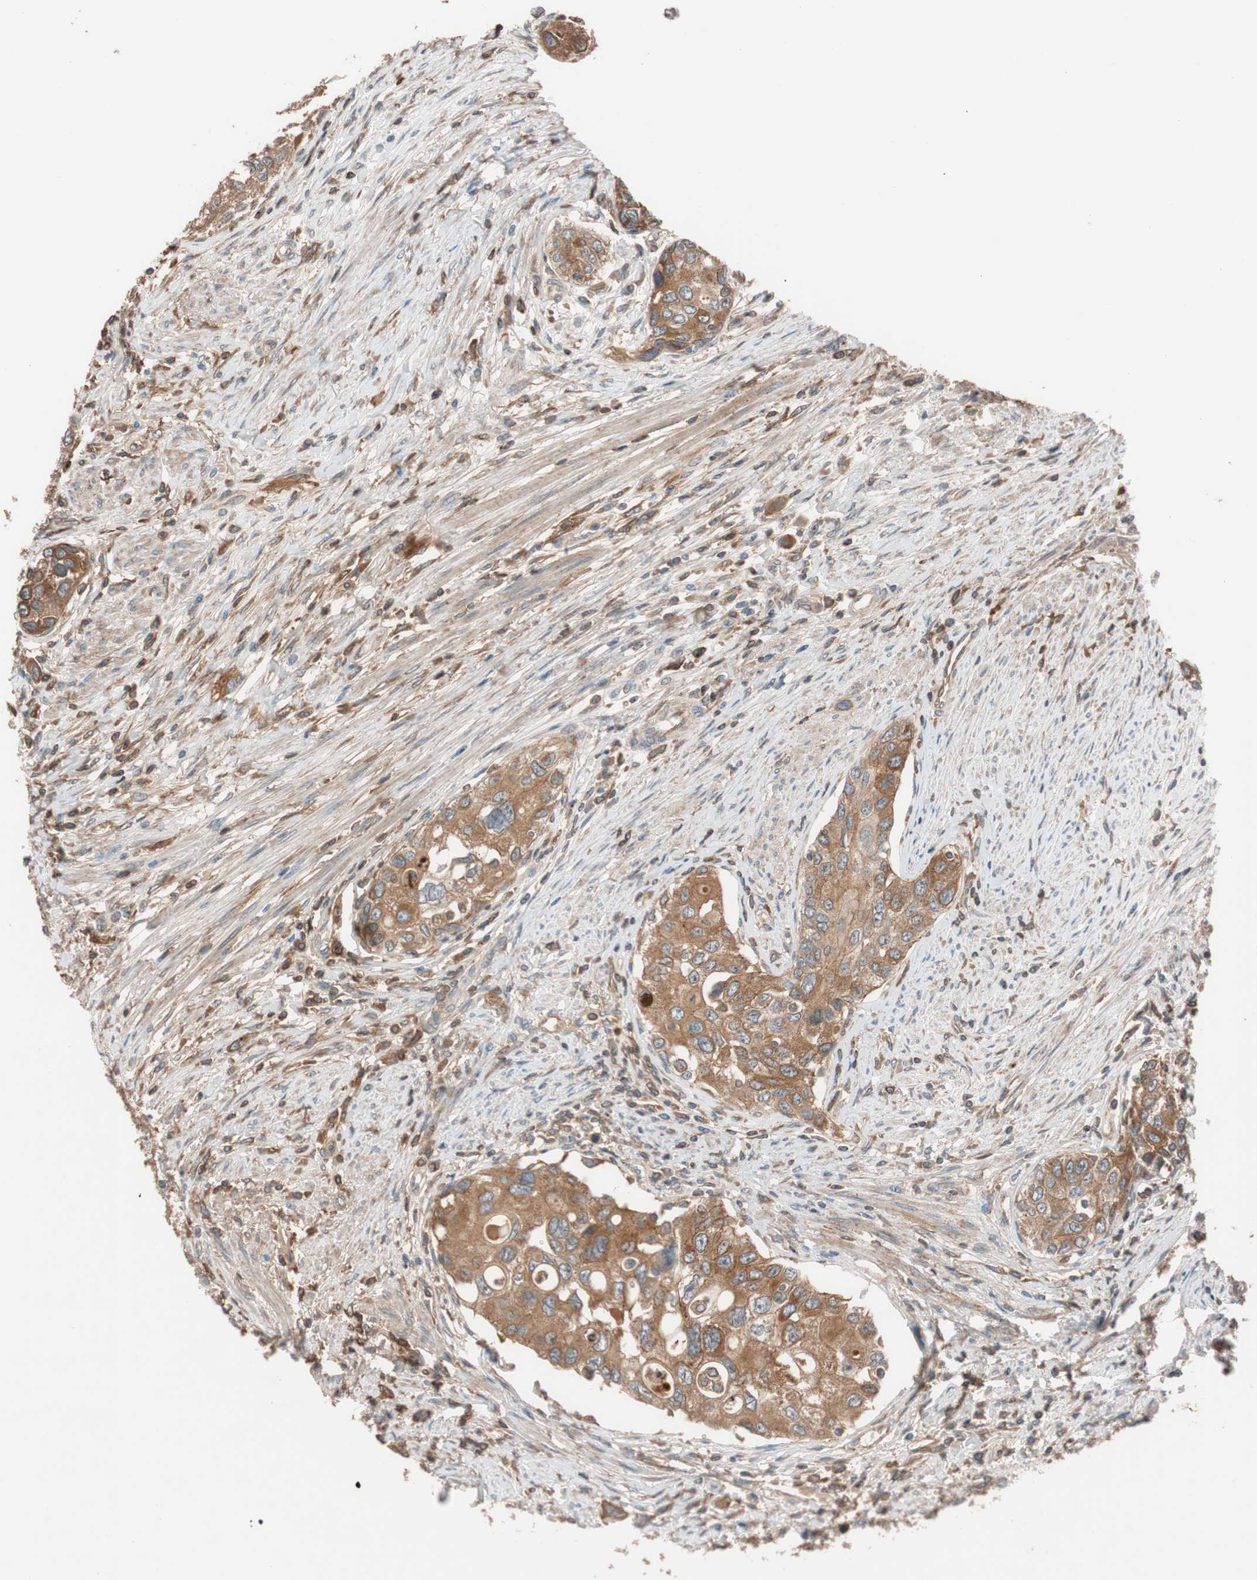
{"staining": {"intensity": "moderate", "quantity": ">75%", "location": "cytoplasmic/membranous"}, "tissue": "urothelial cancer", "cell_type": "Tumor cells", "image_type": "cancer", "snomed": [{"axis": "morphology", "description": "Urothelial carcinoma, High grade"}, {"axis": "topography", "description": "Urinary bladder"}], "caption": "DAB (3,3'-diaminobenzidine) immunohistochemical staining of human urothelial cancer reveals moderate cytoplasmic/membranous protein expression in about >75% of tumor cells. The staining was performed using DAB, with brown indicating positive protein expression. Nuclei are stained blue with hematoxylin.", "gene": "SDC4", "patient": {"sex": "female", "age": 56}}